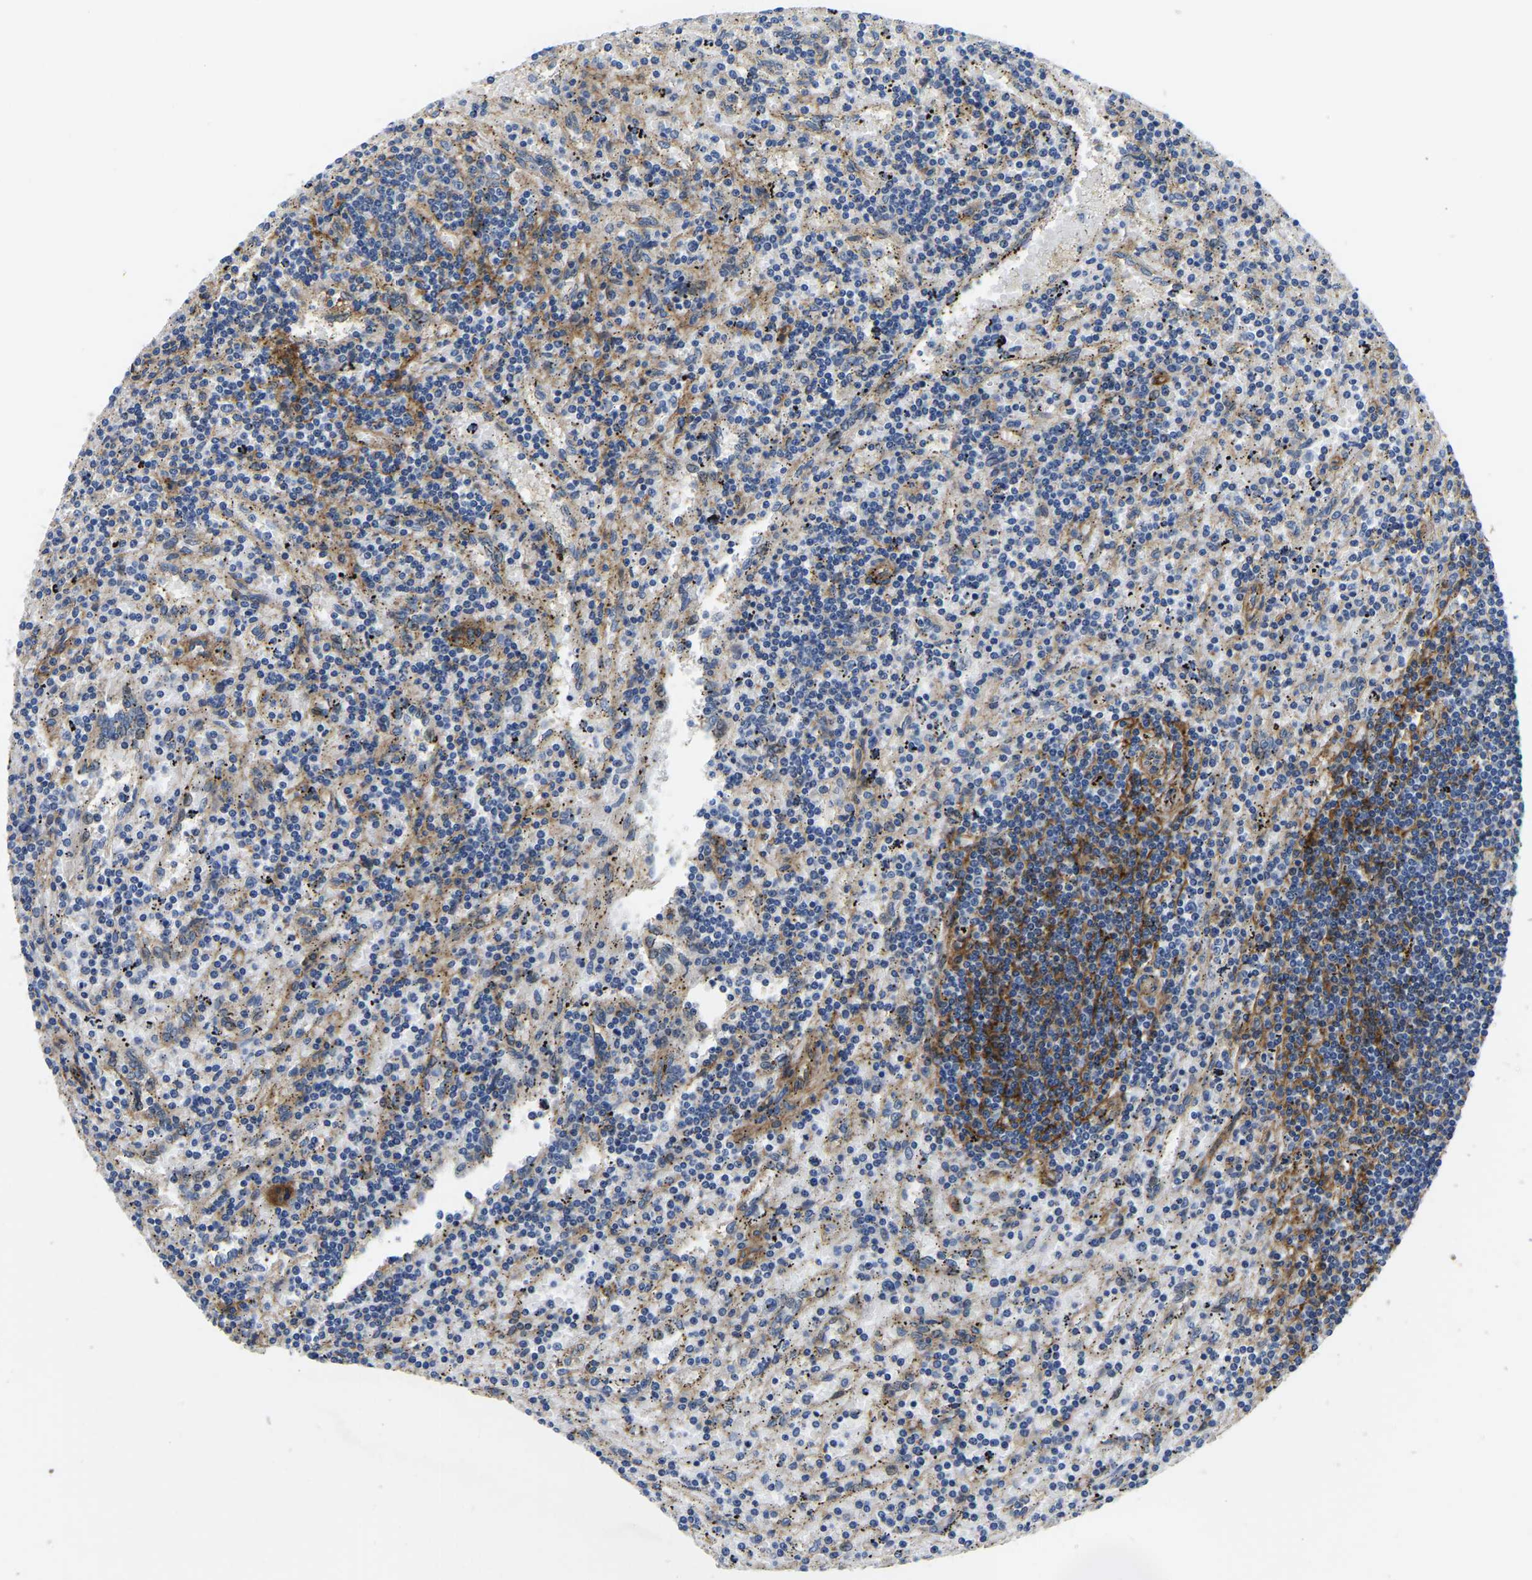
{"staining": {"intensity": "negative", "quantity": "none", "location": "none"}, "tissue": "lymphoma", "cell_type": "Tumor cells", "image_type": "cancer", "snomed": [{"axis": "morphology", "description": "Malignant lymphoma, non-Hodgkin's type, Low grade"}, {"axis": "topography", "description": "Spleen"}], "caption": "This histopathology image is of low-grade malignant lymphoma, non-Hodgkin's type stained with immunohistochemistry to label a protein in brown with the nuclei are counter-stained blue. There is no expression in tumor cells.", "gene": "ITGA2", "patient": {"sex": "male", "age": 76}}